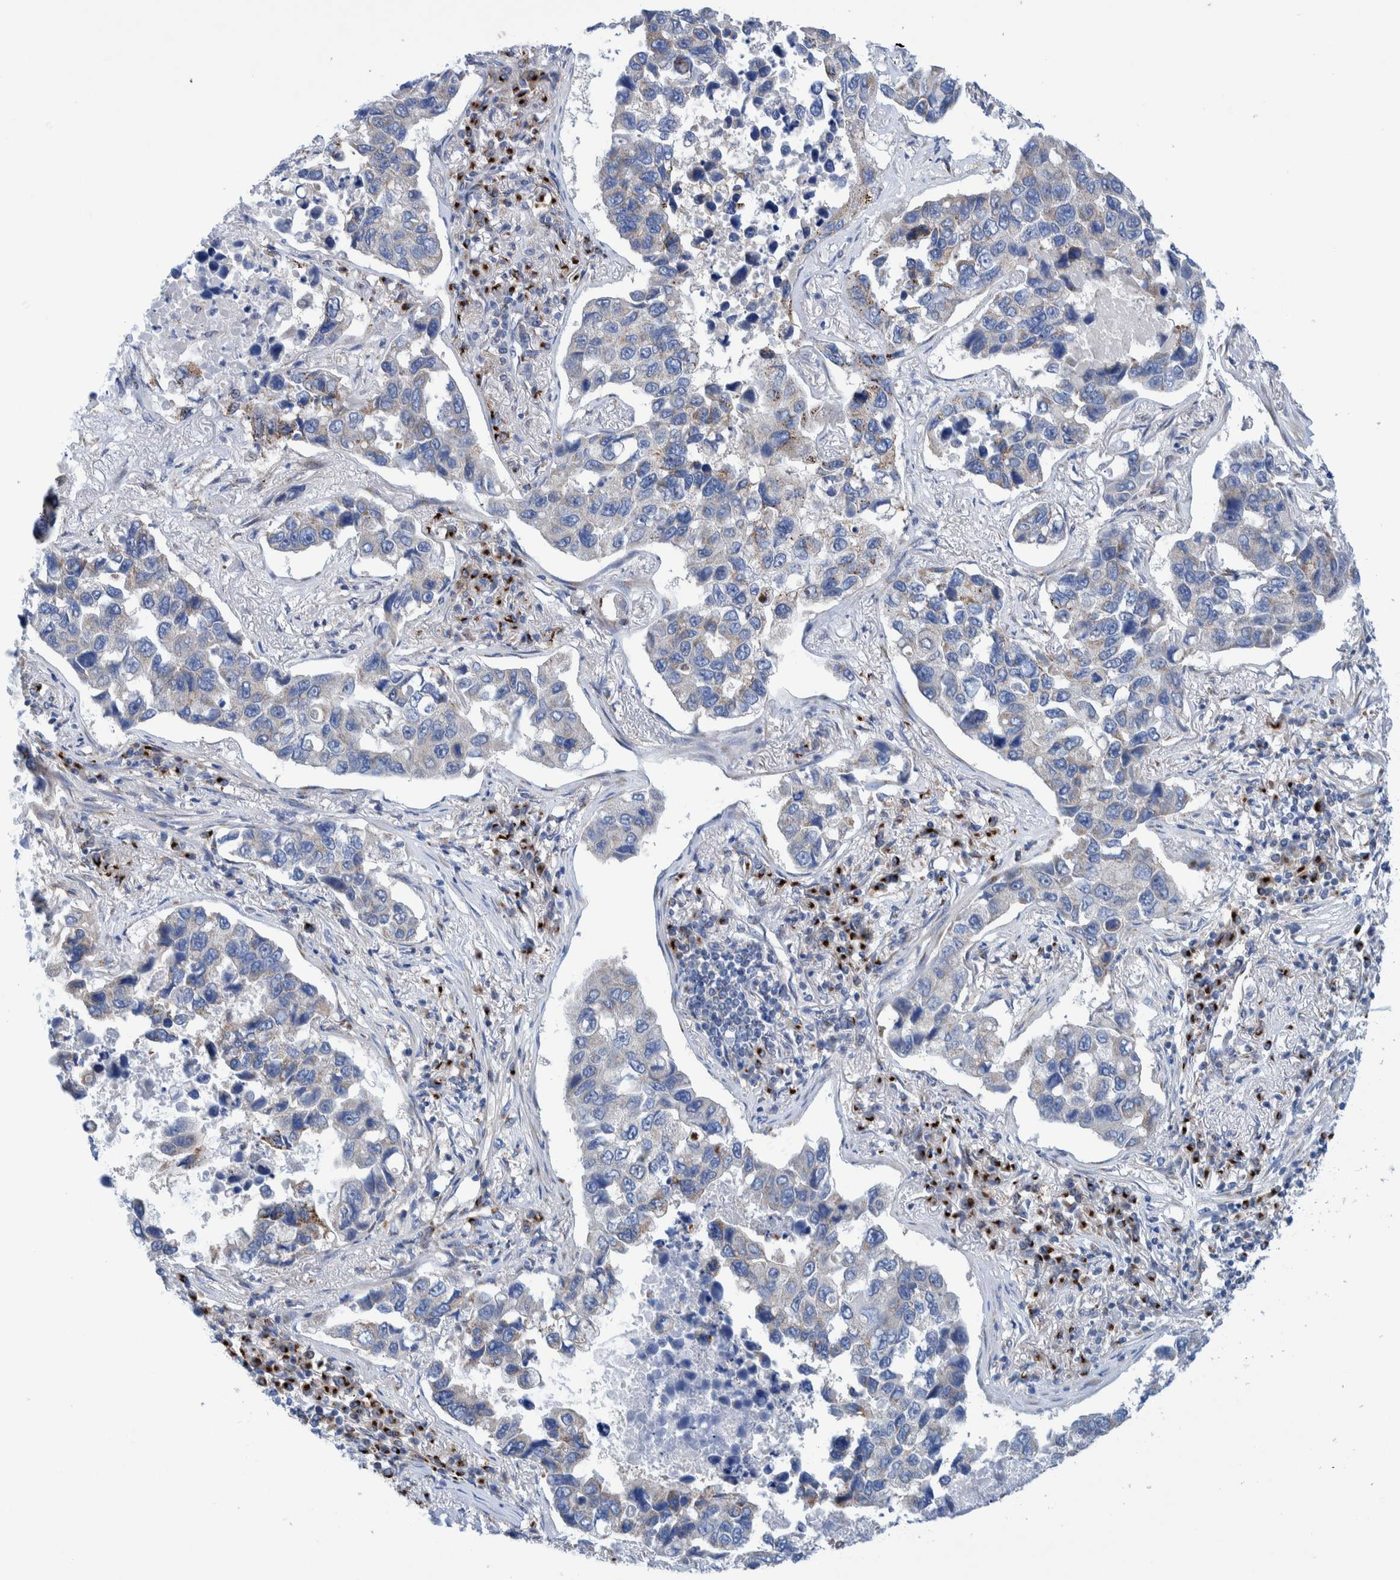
{"staining": {"intensity": "weak", "quantity": "<25%", "location": "cytoplasmic/membranous"}, "tissue": "lung cancer", "cell_type": "Tumor cells", "image_type": "cancer", "snomed": [{"axis": "morphology", "description": "Adenocarcinoma, NOS"}, {"axis": "topography", "description": "Lung"}], "caption": "A photomicrograph of human lung cancer (adenocarcinoma) is negative for staining in tumor cells.", "gene": "TRIM58", "patient": {"sex": "male", "age": 64}}